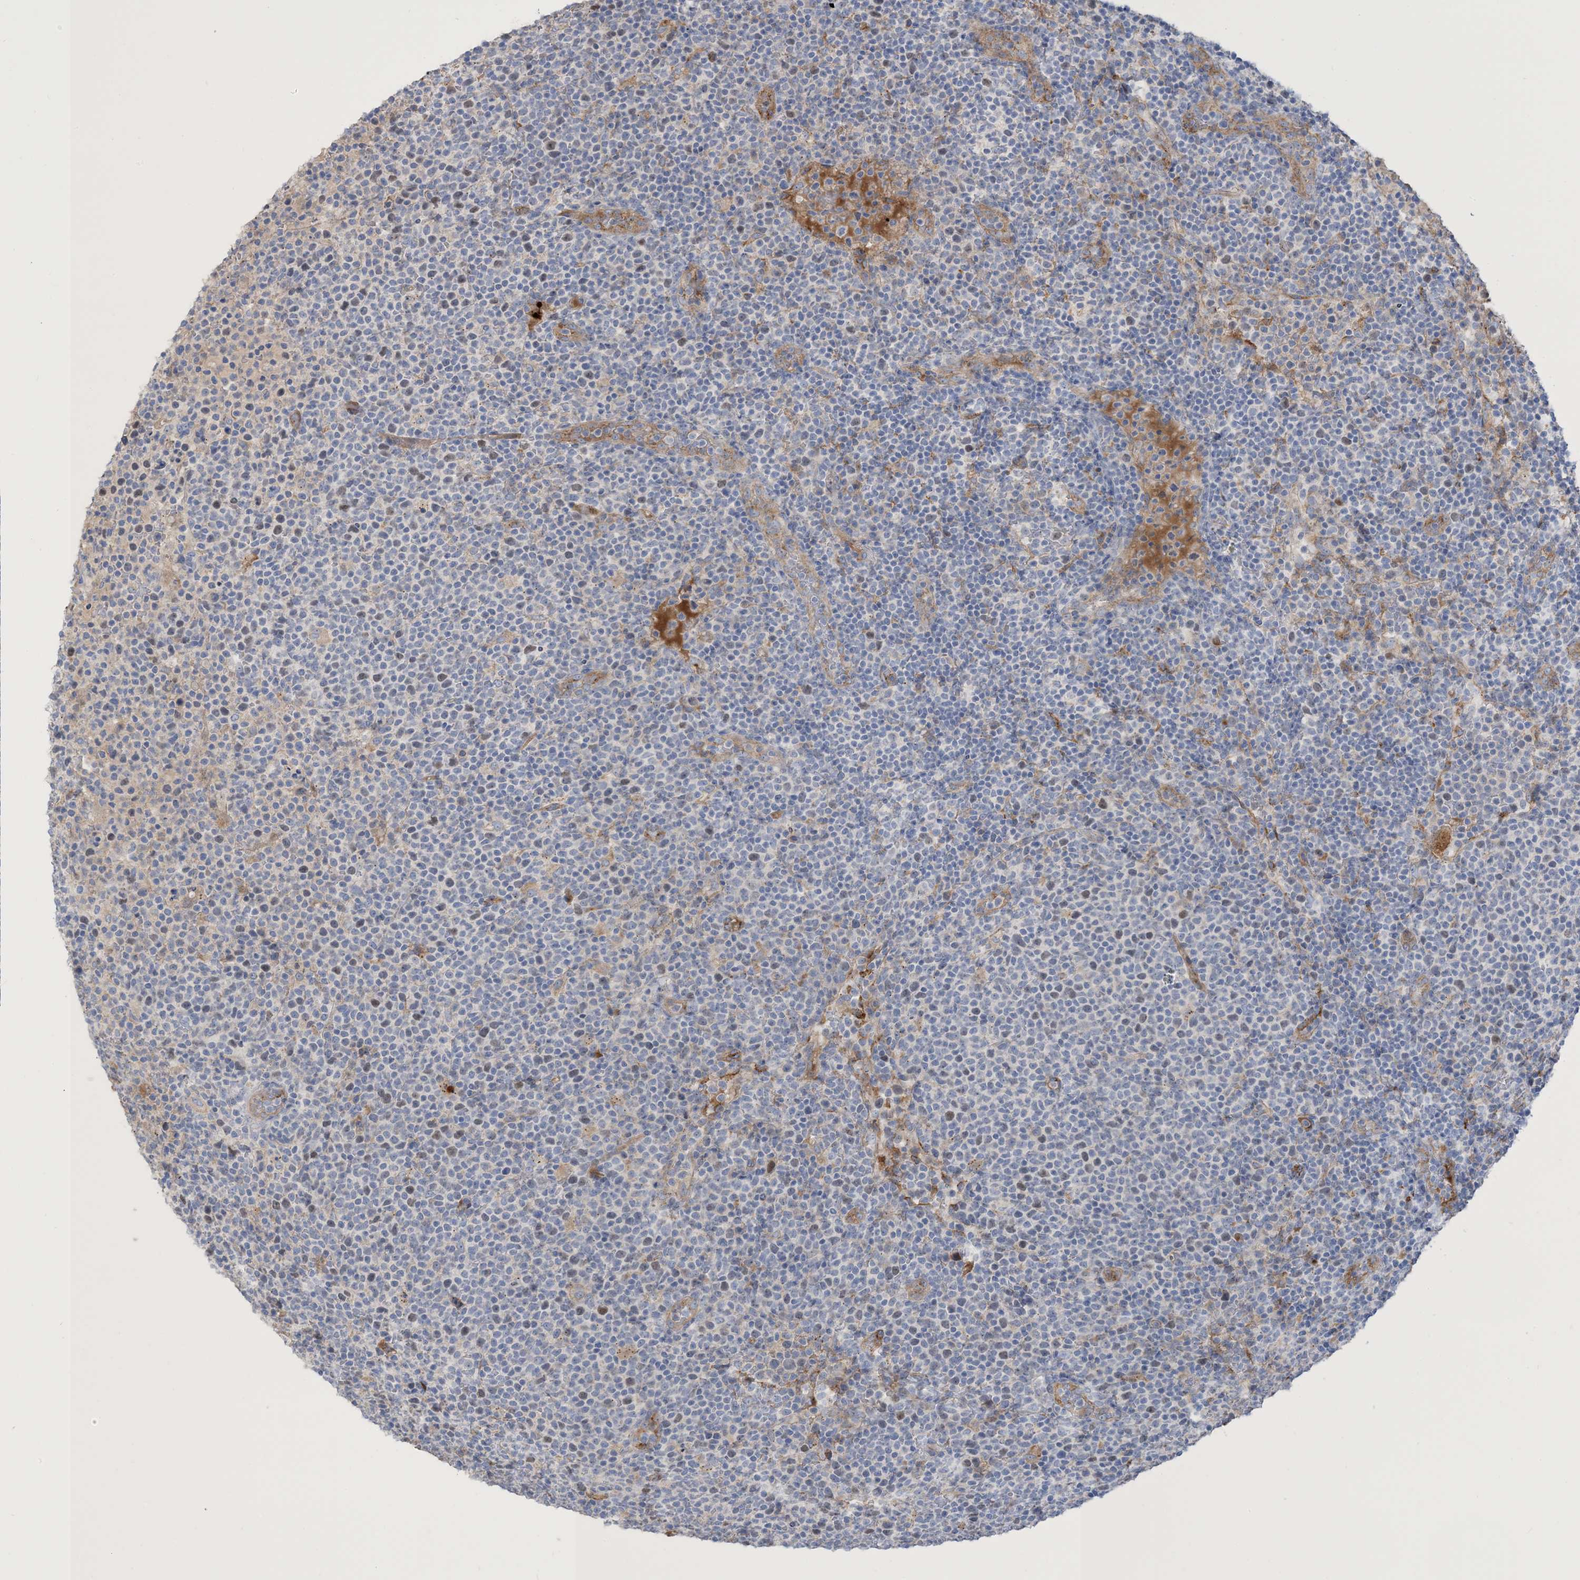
{"staining": {"intensity": "weak", "quantity": "25%-75%", "location": "nuclear"}, "tissue": "lymphoma", "cell_type": "Tumor cells", "image_type": "cancer", "snomed": [{"axis": "morphology", "description": "Malignant lymphoma, non-Hodgkin's type, High grade"}, {"axis": "topography", "description": "Lymph node"}], "caption": "Lymphoma stained with IHC demonstrates weak nuclear positivity in about 25%-75% of tumor cells. Nuclei are stained in blue.", "gene": "PEAR1", "patient": {"sex": "male", "age": 61}}